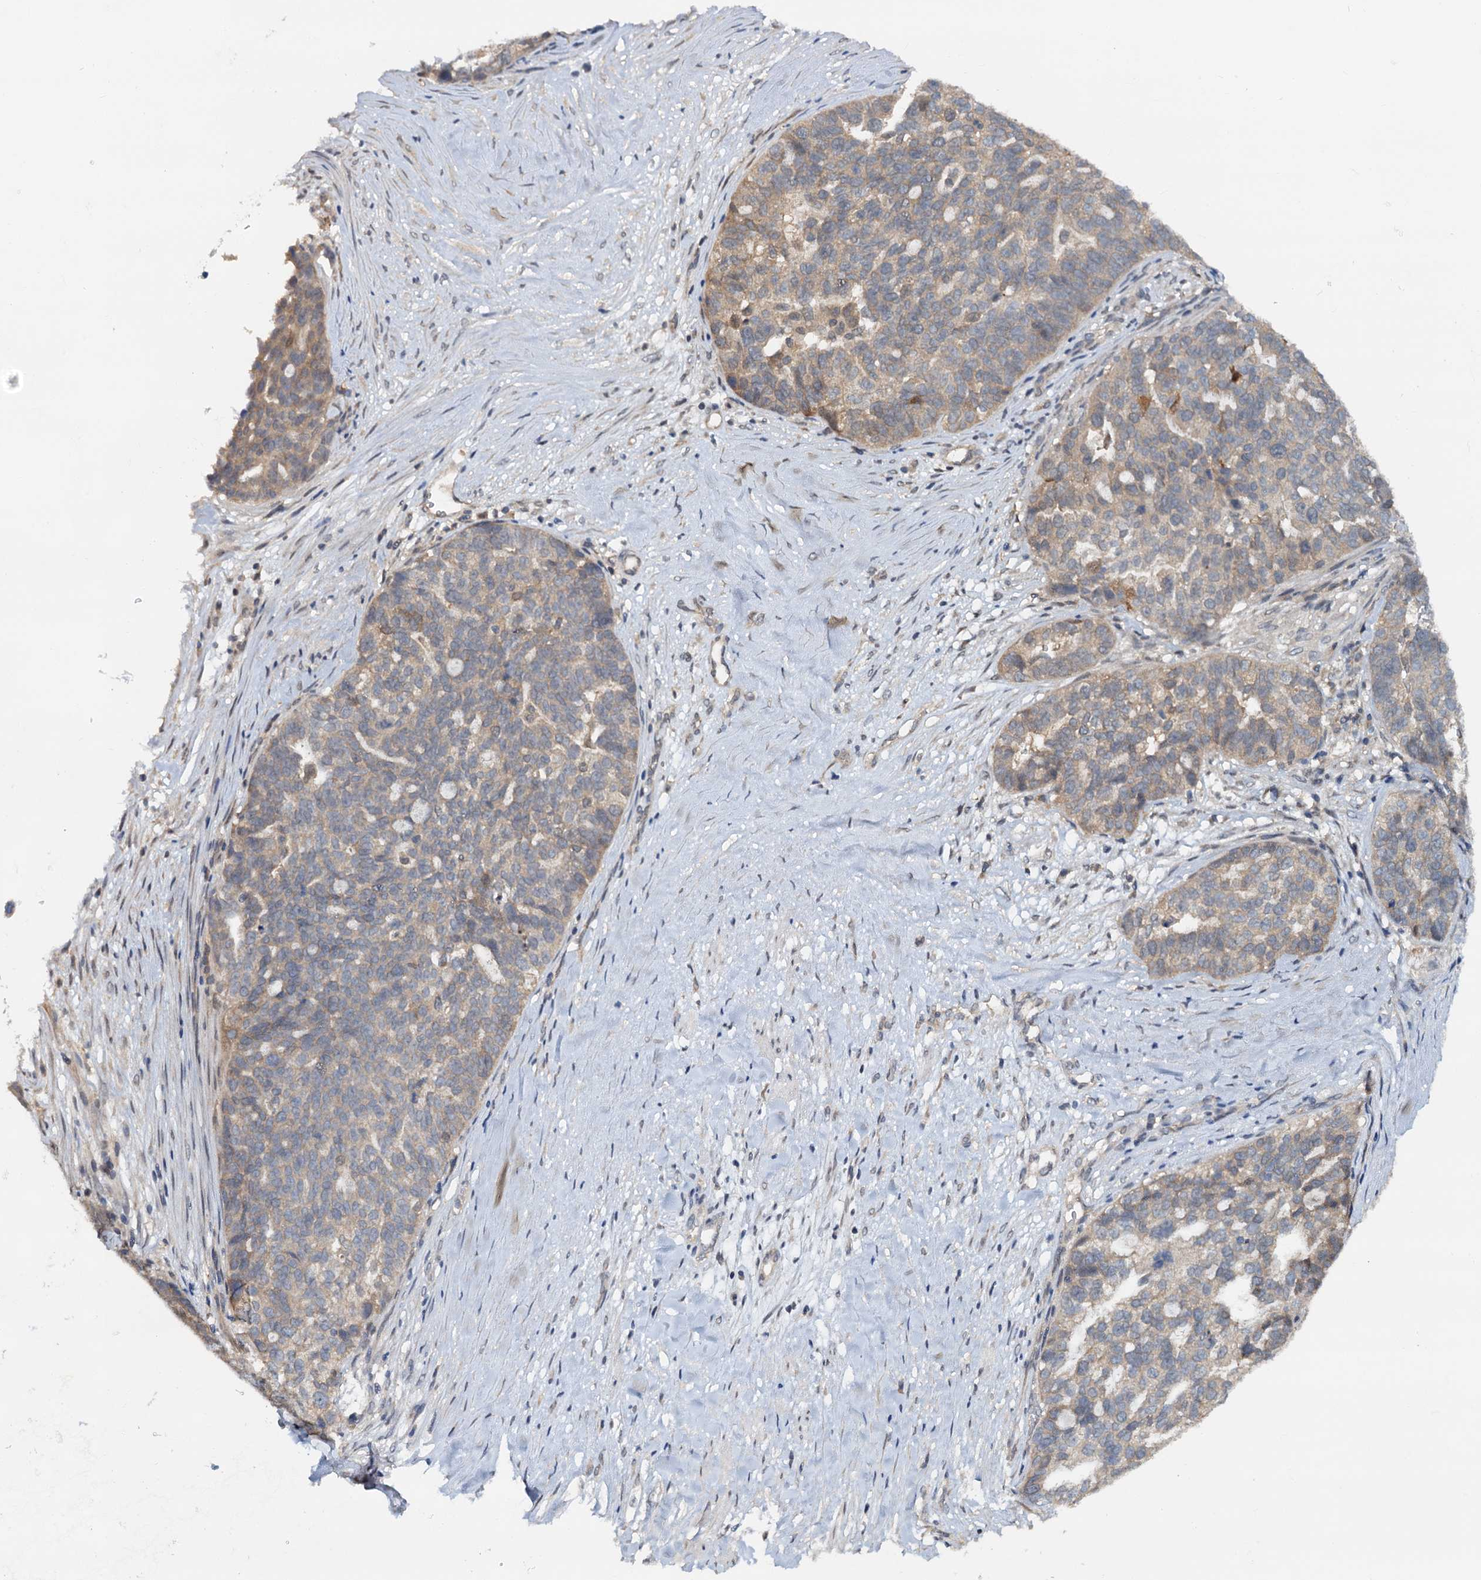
{"staining": {"intensity": "weak", "quantity": "25%-75%", "location": "cytoplasmic/membranous"}, "tissue": "ovarian cancer", "cell_type": "Tumor cells", "image_type": "cancer", "snomed": [{"axis": "morphology", "description": "Cystadenocarcinoma, serous, NOS"}, {"axis": "topography", "description": "Ovary"}], "caption": "This histopathology image reveals immunohistochemistry (IHC) staining of human ovarian cancer (serous cystadenocarcinoma), with low weak cytoplasmic/membranous positivity in approximately 25%-75% of tumor cells.", "gene": "PTGES3", "patient": {"sex": "female", "age": 59}}